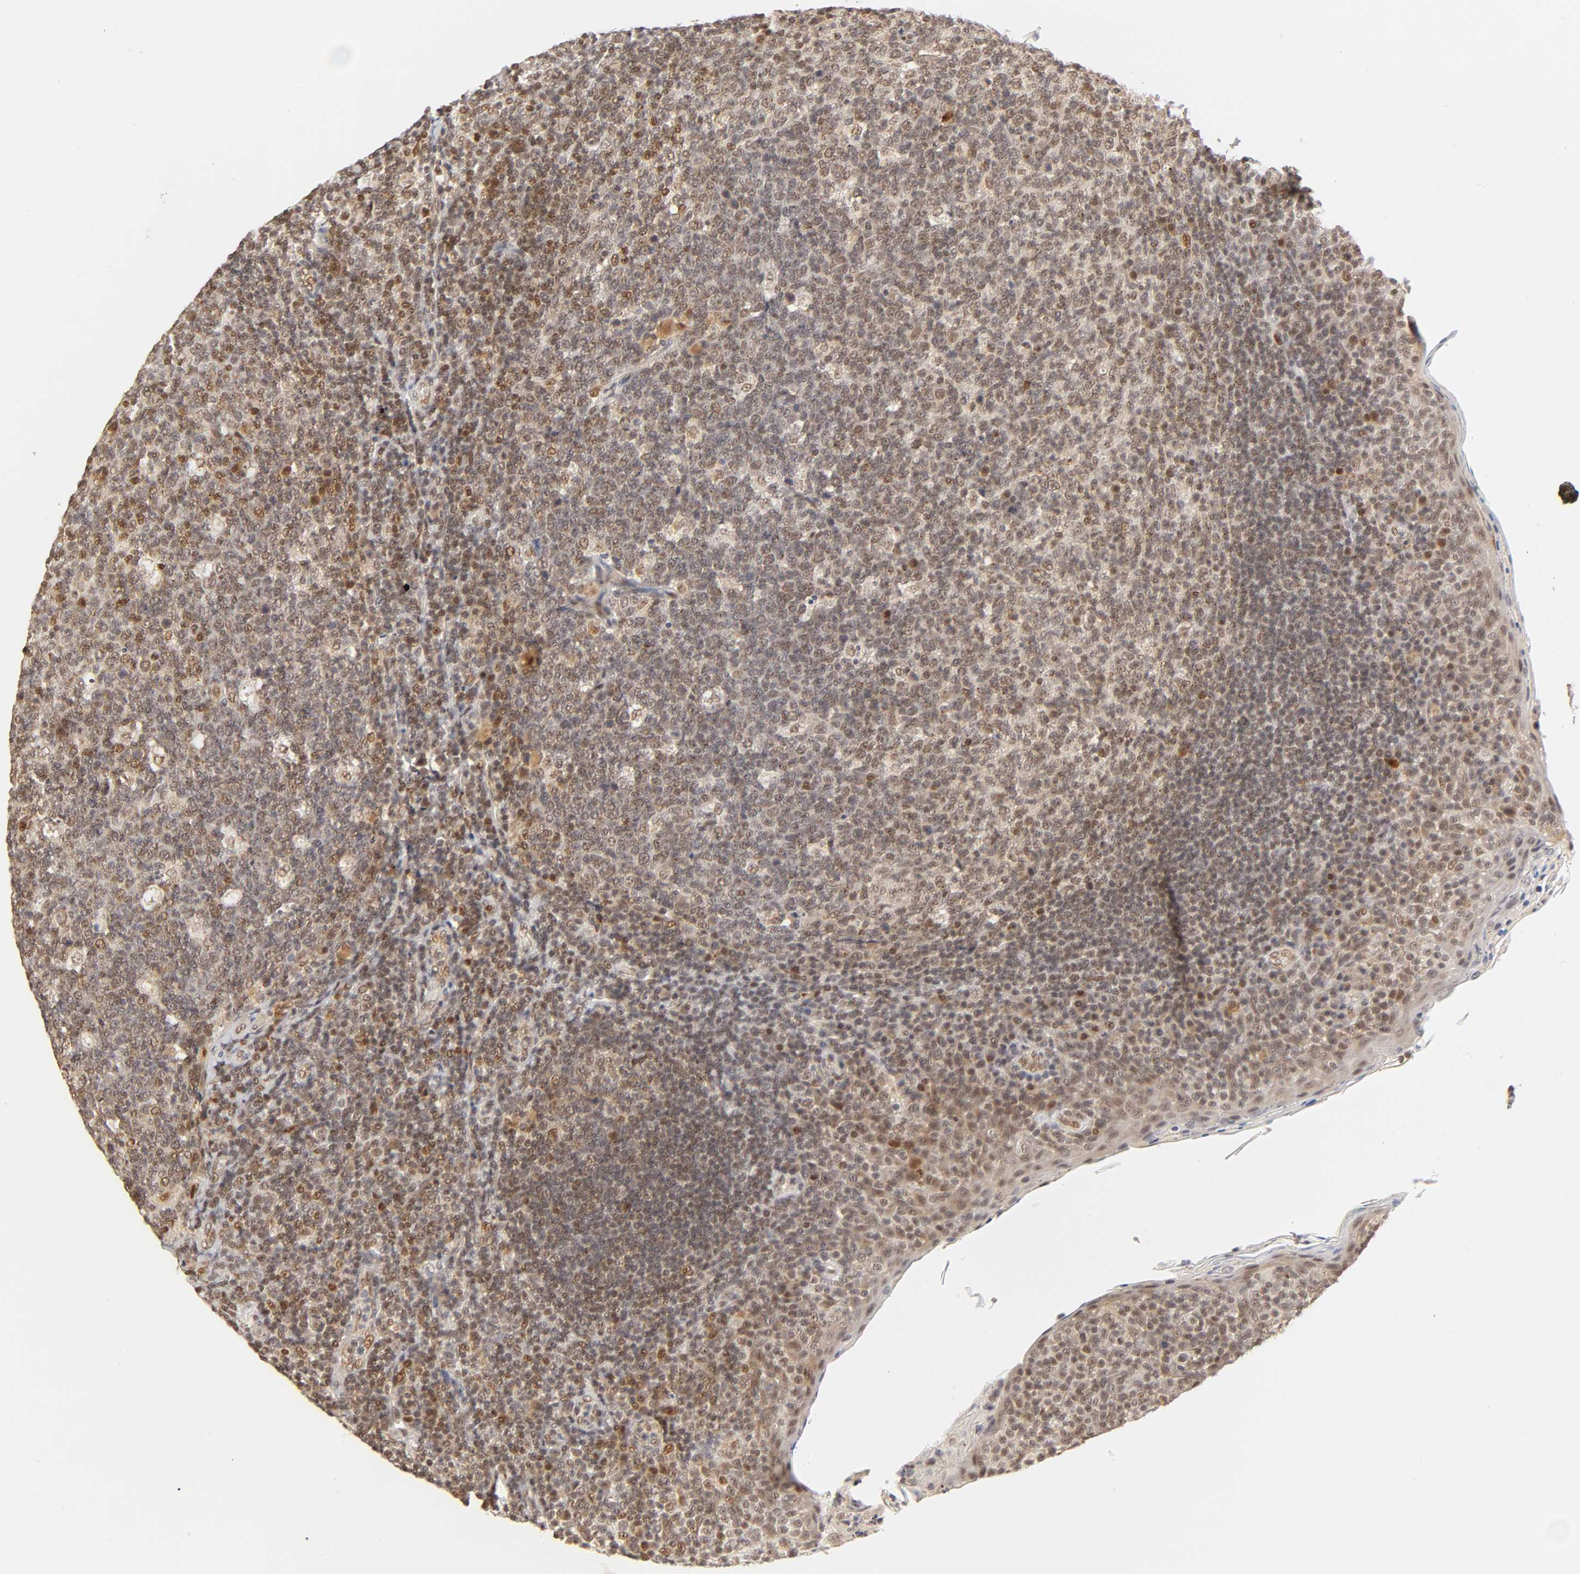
{"staining": {"intensity": "weak", "quantity": "25%-75%", "location": "cytoplasmic/membranous,nuclear"}, "tissue": "tonsil", "cell_type": "Germinal center cells", "image_type": "normal", "snomed": [{"axis": "morphology", "description": "Normal tissue, NOS"}, {"axis": "topography", "description": "Tonsil"}], "caption": "Normal tonsil reveals weak cytoplasmic/membranous,nuclear expression in about 25%-75% of germinal center cells, visualized by immunohistochemistry.", "gene": "TAF10", "patient": {"sex": "male", "age": 17}}